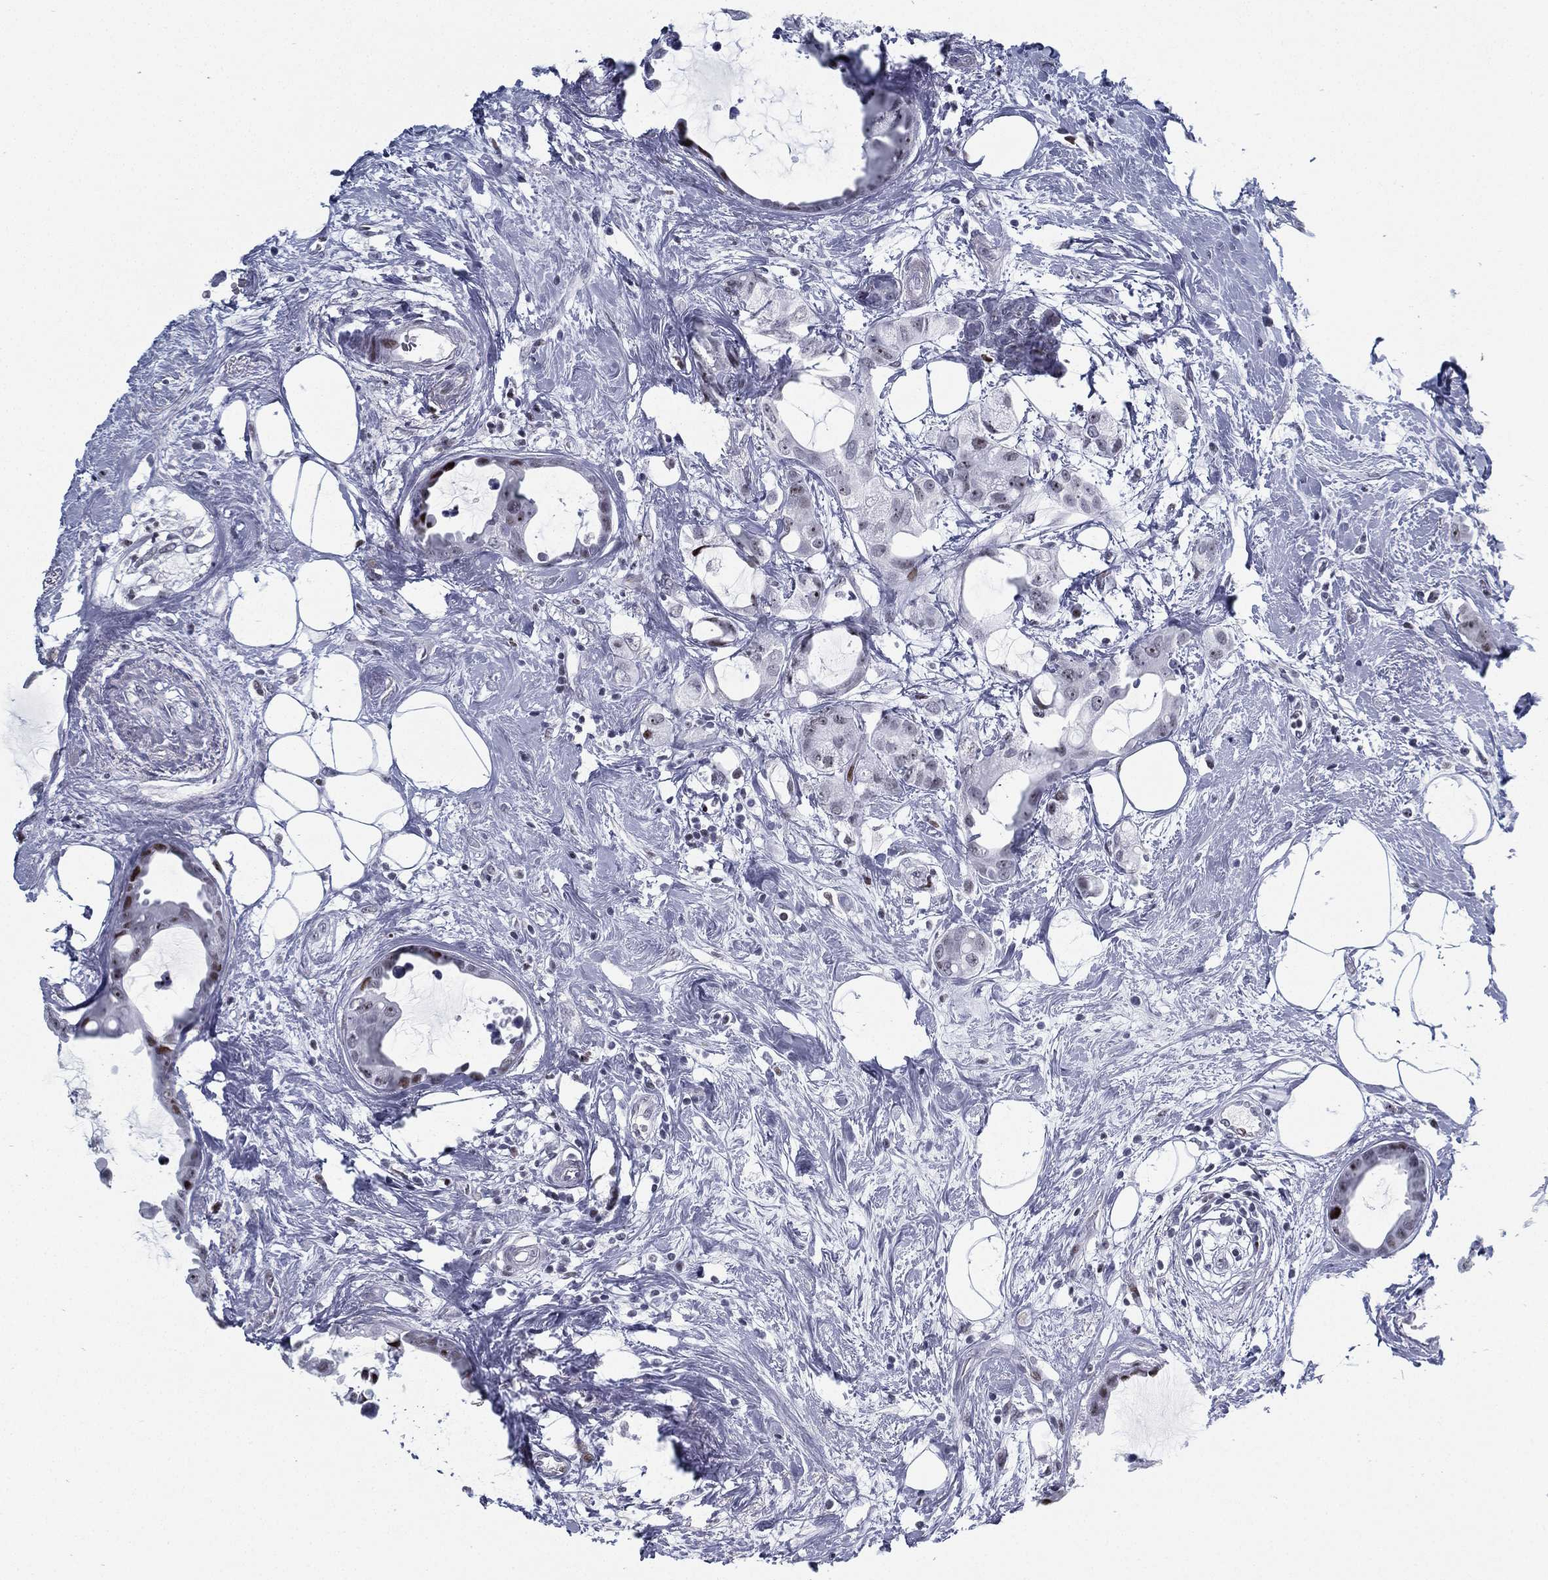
{"staining": {"intensity": "negative", "quantity": "none", "location": "none"}, "tissue": "breast cancer", "cell_type": "Tumor cells", "image_type": "cancer", "snomed": [{"axis": "morphology", "description": "Duct carcinoma"}, {"axis": "topography", "description": "Breast"}], "caption": "Breast cancer (invasive ductal carcinoma) was stained to show a protein in brown. There is no significant staining in tumor cells.", "gene": "CYB561D2", "patient": {"sex": "female", "age": 45}}